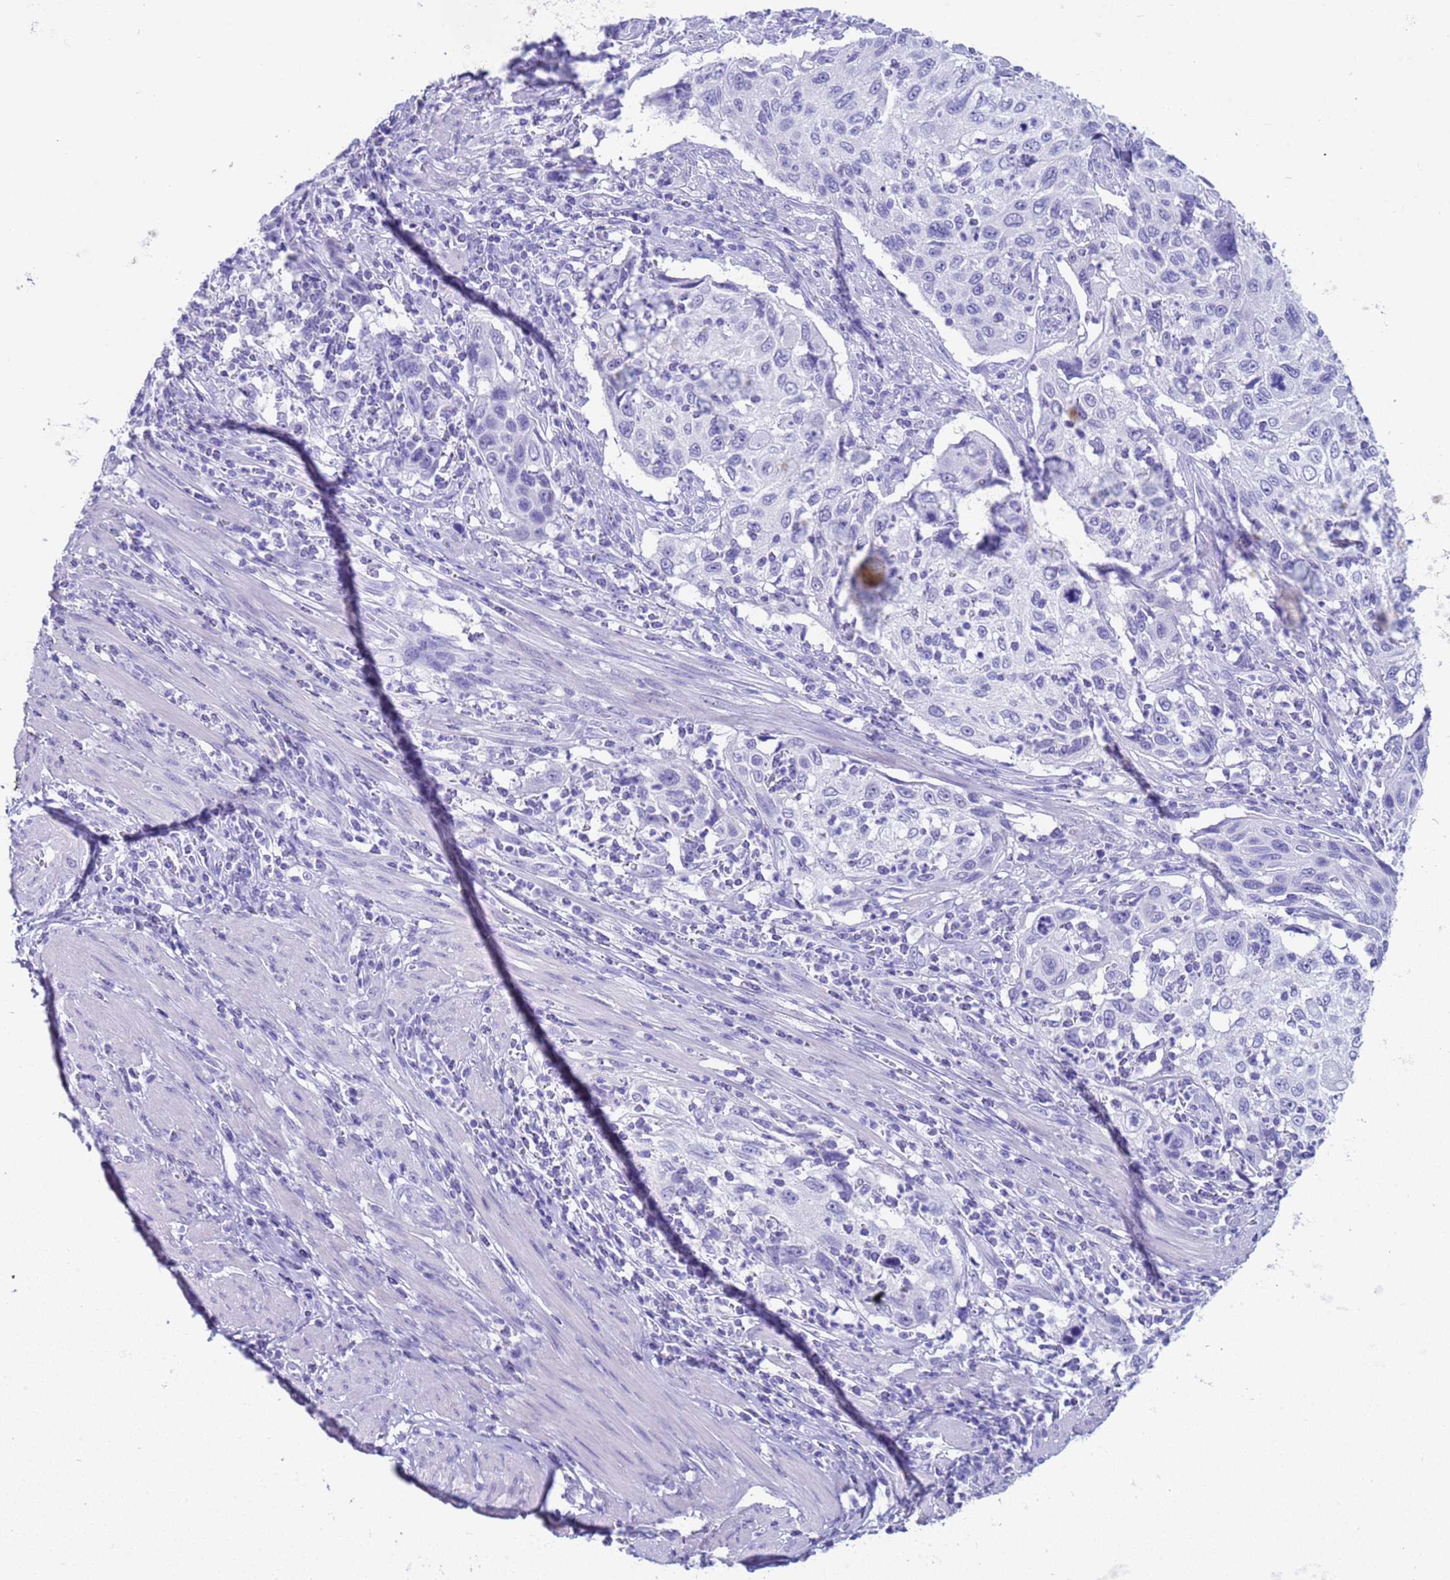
{"staining": {"intensity": "negative", "quantity": "none", "location": "none"}, "tissue": "cervical cancer", "cell_type": "Tumor cells", "image_type": "cancer", "snomed": [{"axis": "morphology", "description": "Squamous cell carcinoma, NOS"}, {"axis": "topography", "description": "Cervix"}], "caption": "Protein analysis of cervical cancer reveals no significant positivity in tumor cells.", "gene": "CKM", "patient": {"sex": "female", "age": 70}}